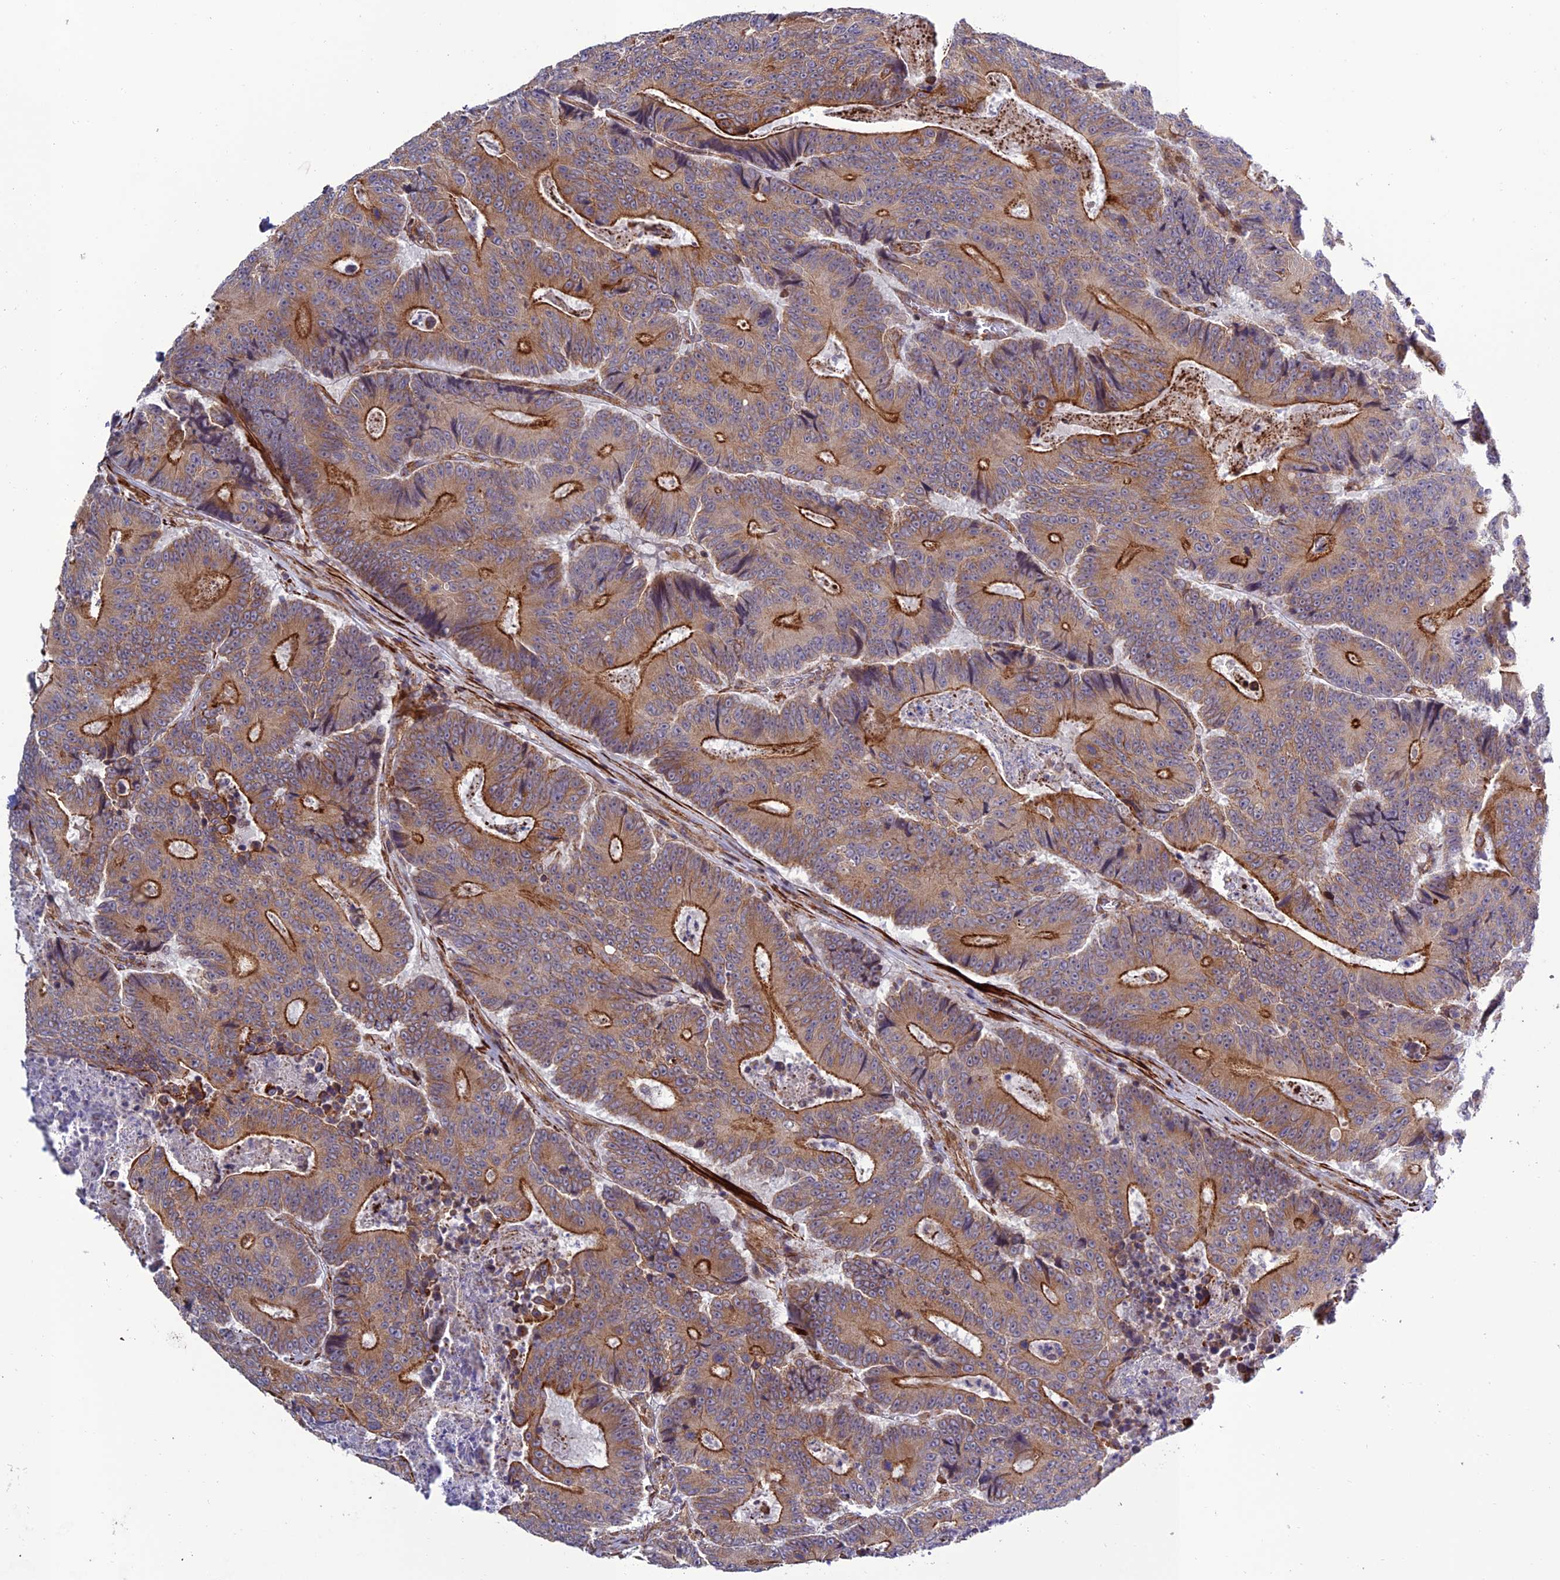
{"staining": {"intensity": "moderate", "quantity": ">75%", "location": "cytoplasmic/membranous"}, "tissue": "colorectal cancer", "cell_type": "Tumor cells", "image_type": "cancer", "snomed": [{"axis": "morphology", "description": "Adenocarcinoma, NOS"}, {"axis": "topography", "description": "Colon"}], "caption": "The immunohistochemical stain highlights moderate cytoplasmic/membranous positivity in tumor cells of colorectal cancer tissue. Nuclei are stained in blue.", "gene": "TNIP3", "patient": {"sex": "male", "age": 83}}